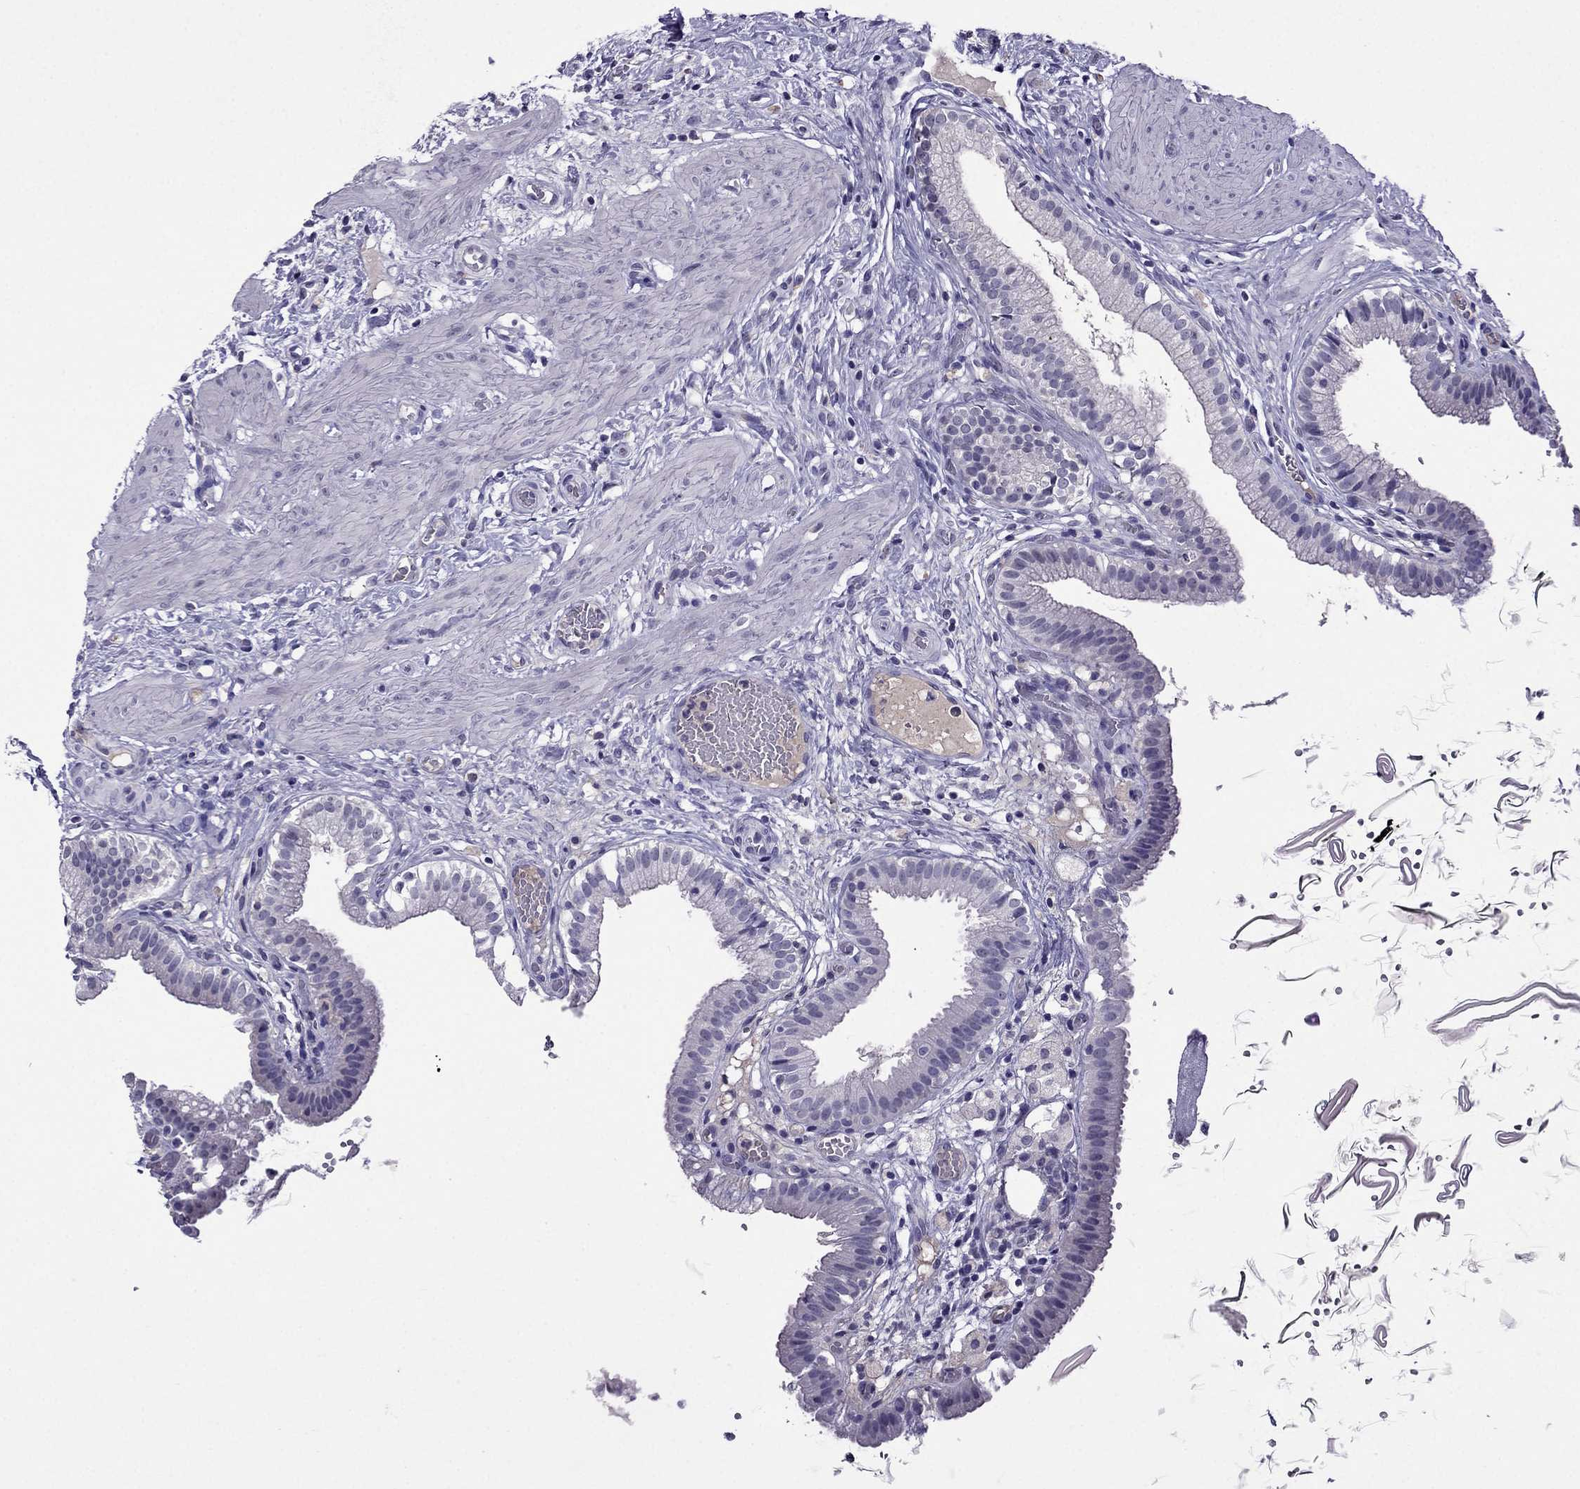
{"staining": {"intensity": "negative", "quantity": "none", "location": "none"}, "tissue": "gallbladder", "cell_type": "Glandular cells", "image_type": "normal", "snomed": [{"axis": "morphology", "description": "Normal tissue, NOS"}, {"axis": "topography", "description": "Gallbladder"}], "caption": "Glandular cells are negative for brown protein staining in normal gallbladder. (Brightfield microscopy of DAB (3,3'-diaminobenzidine) immunohistochemistry (IHC) at high magnification).", "gene": "SPTBN4", "patient": {"sex": "female", "age": 24}}